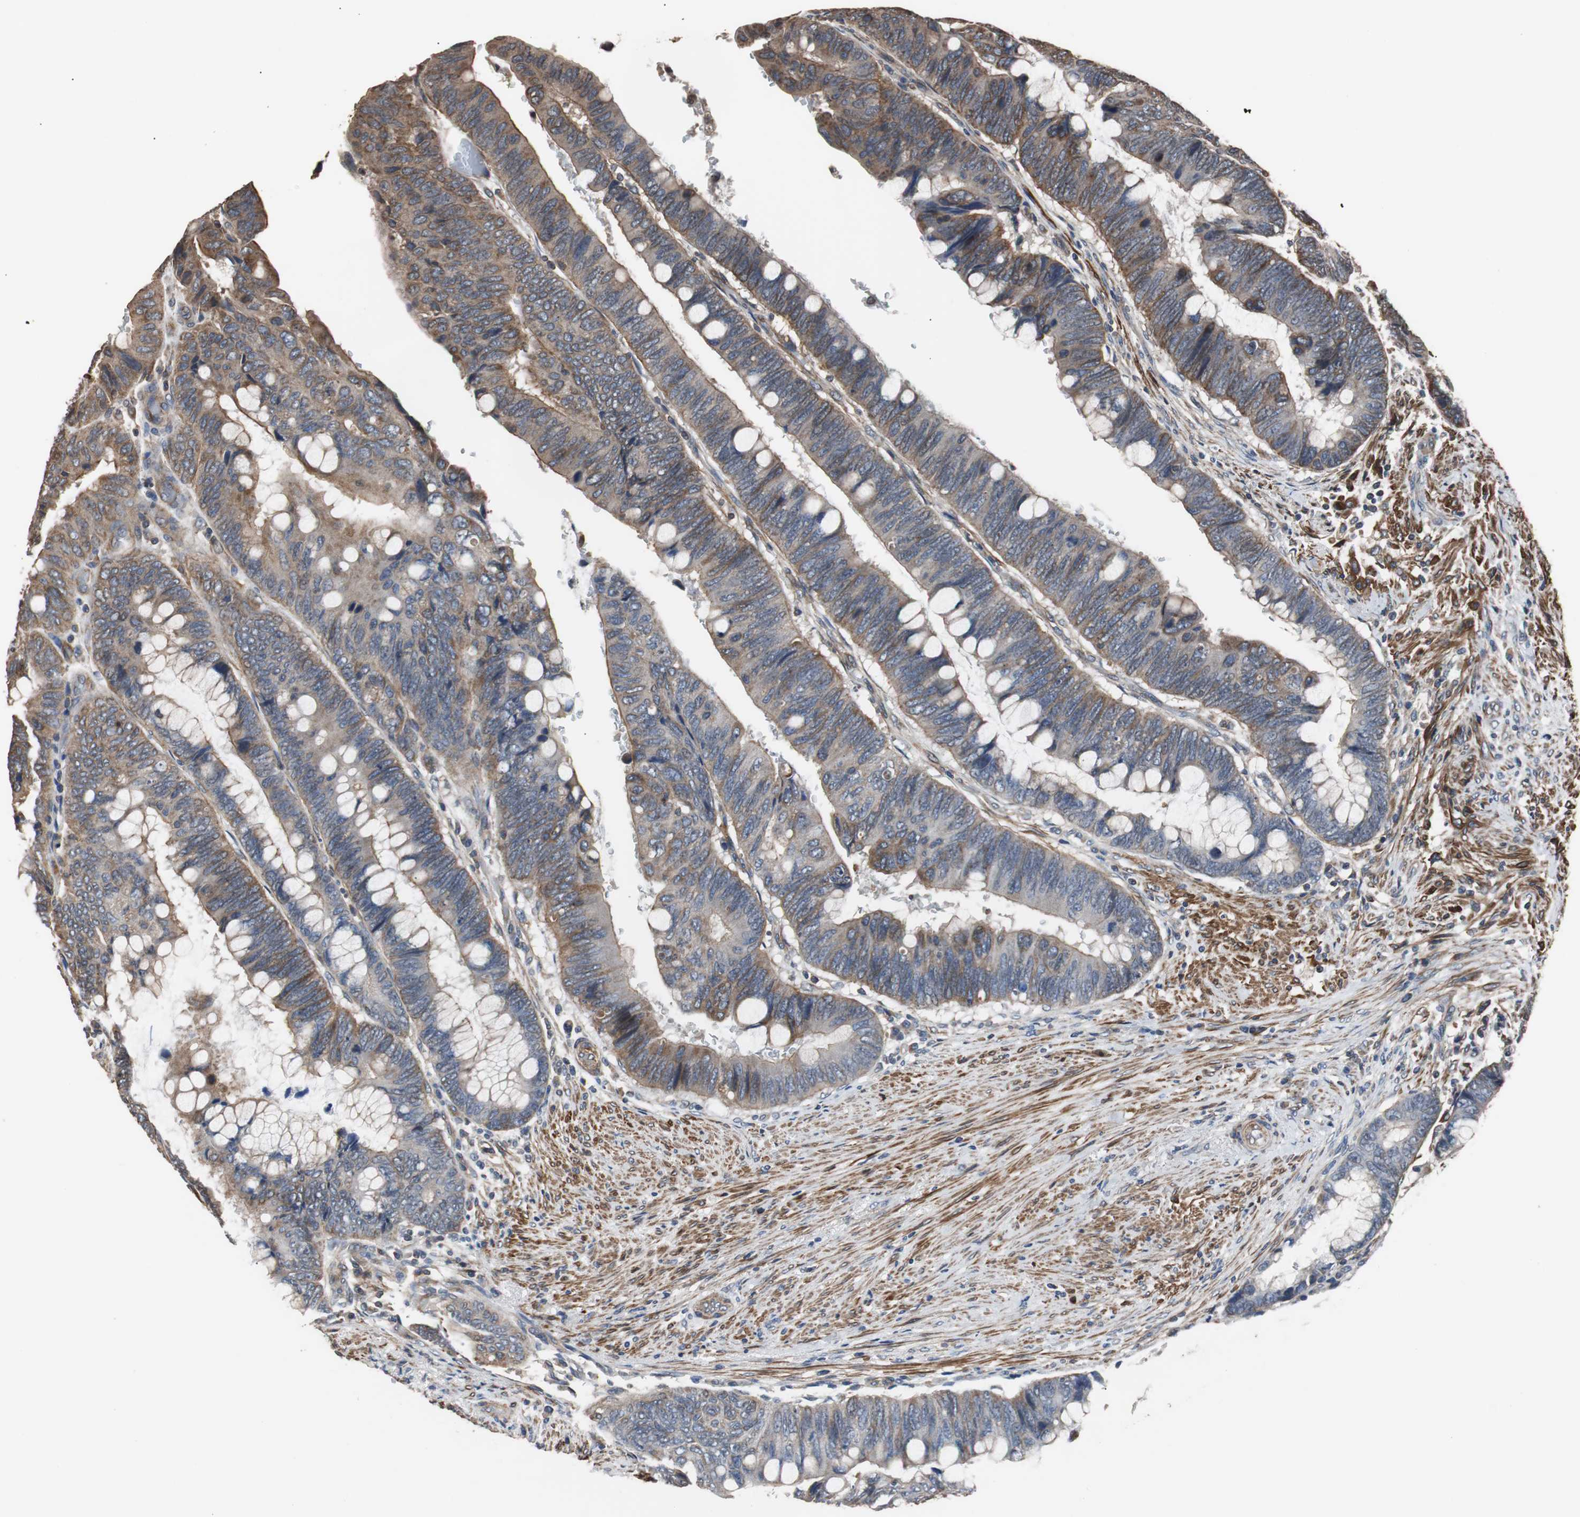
{"staining": {"intensity": "moderate", "quantity": ">75%", "location": "cytoplasmic/membranous"}, "tissue": "colorectal cancer", "cell_type": "Tumor cells", "image_type": "cancer", "snomed": [{"axis": "morphology", "description": "Normal tissue, NOS"}, {"axis": "morphology", "description": "Adenocarcinoma, NOS"}, {"axis": "topography", "description": "Rectum"}], "caption": "Colorectal cancer stained with a protein marker shows moderate staining in tumor cells.", "gene": "PITRM1", "patient": {"sex": "male", "age": 92}}